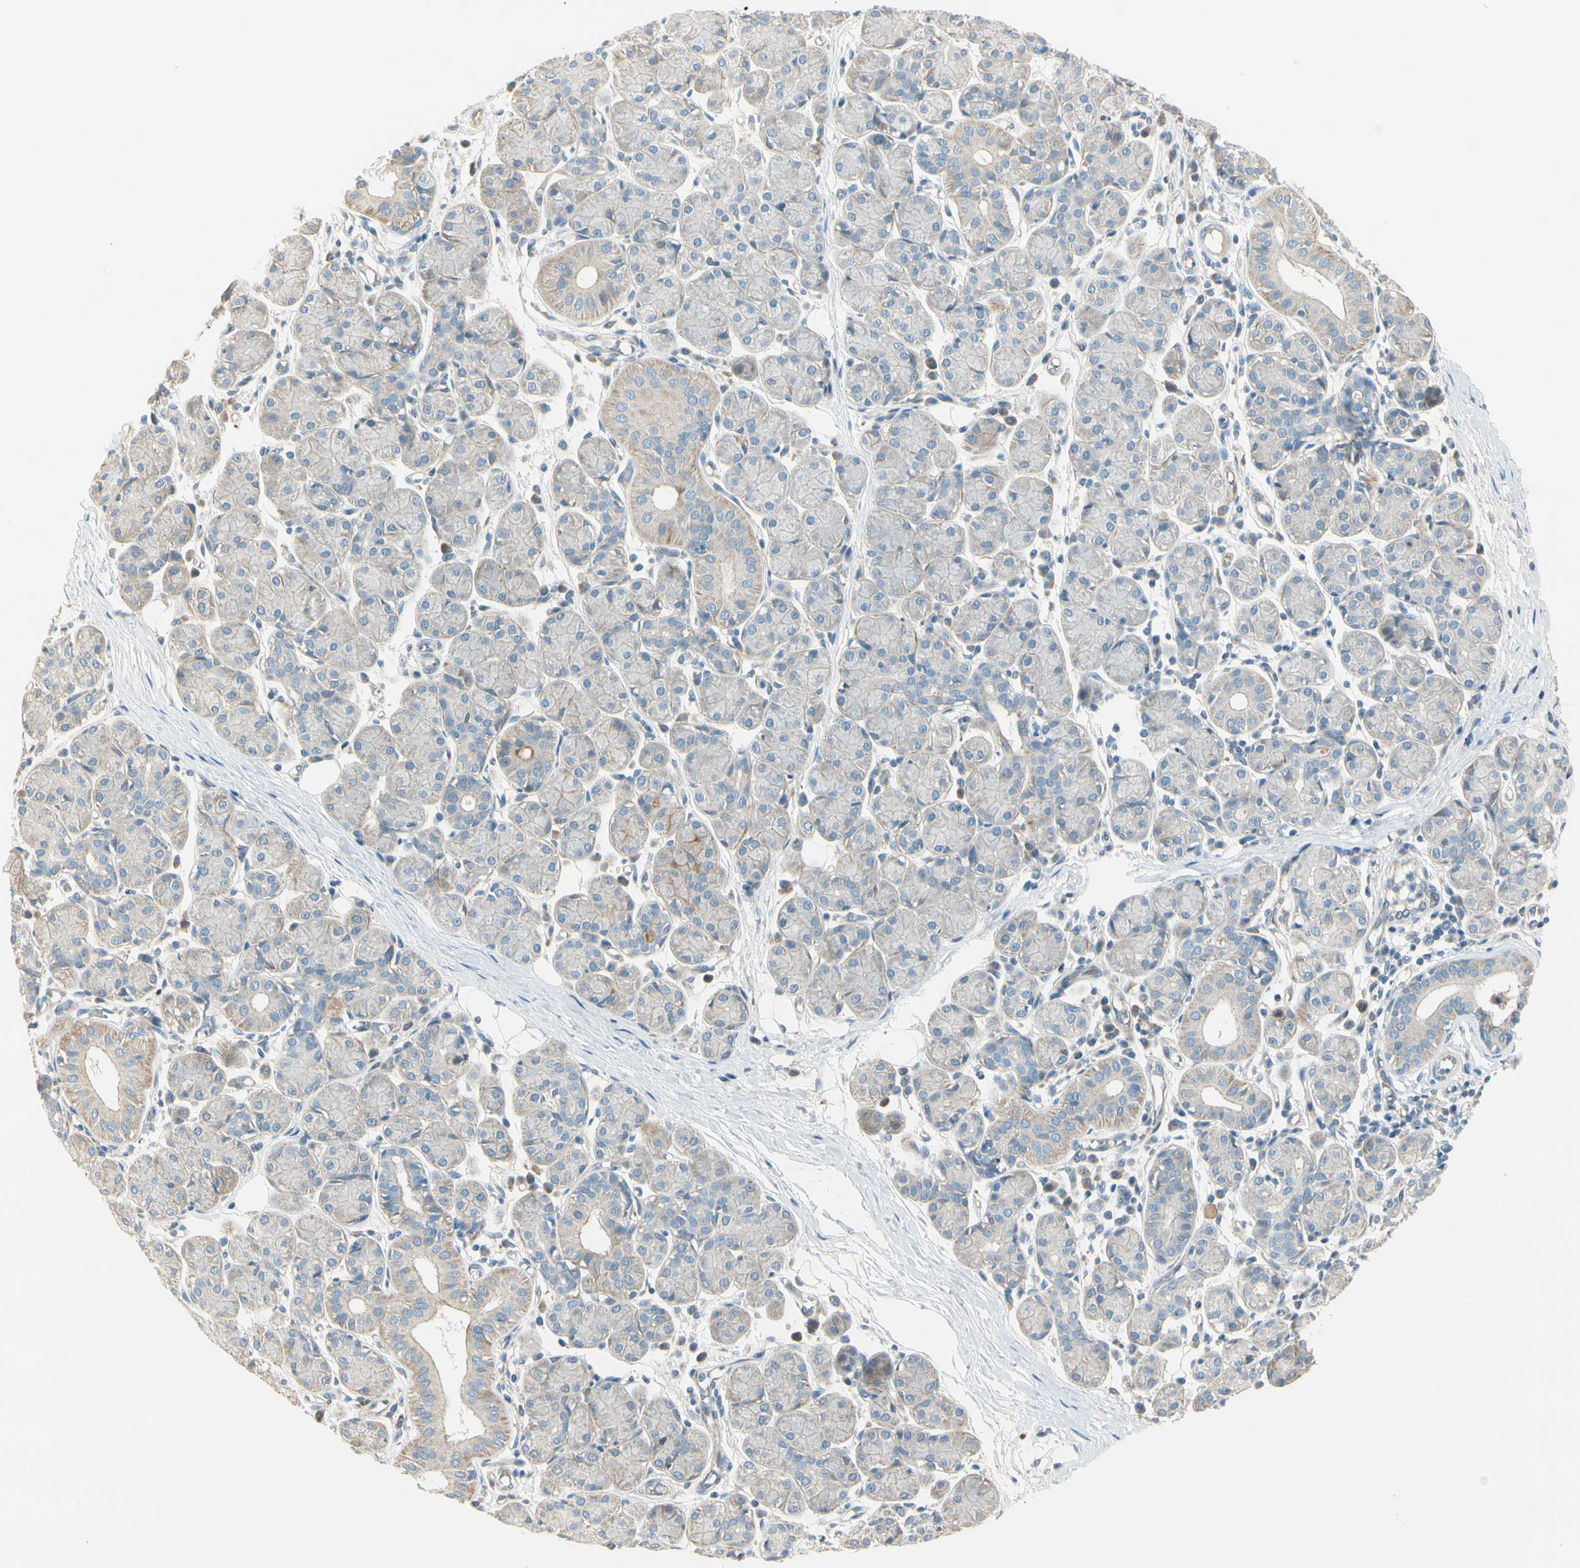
{"staining": {"intensity": "weak", "quantity": "<25%", "location": "cytoplasmic/membranous"}, "tissue": "salivary gland", "cell_type": "Glandular cells", "image_type": "normal", "snomed": [{"axis": "morphology", "description": "Normal tissue, NOS"}, {"axis": "morphology", "description": "Inflammation, NOS"}, {"axis": "topography", "description": "Lymph node"}, {"axis": "topography", "description": "Salivary gland"}], "caption": "Immunohistochemistry (IHC) histopathology image of benign human salivary gland stained for a protein (brown), which shows no positivity in glandular cells. (DAB (3,3'-diaminobenzidine) immunohistochemistry visualized using brightfield microscopy, high magnification).", "gene": "ADGRA3", "patient": {"sex": "male", "age": 3}}